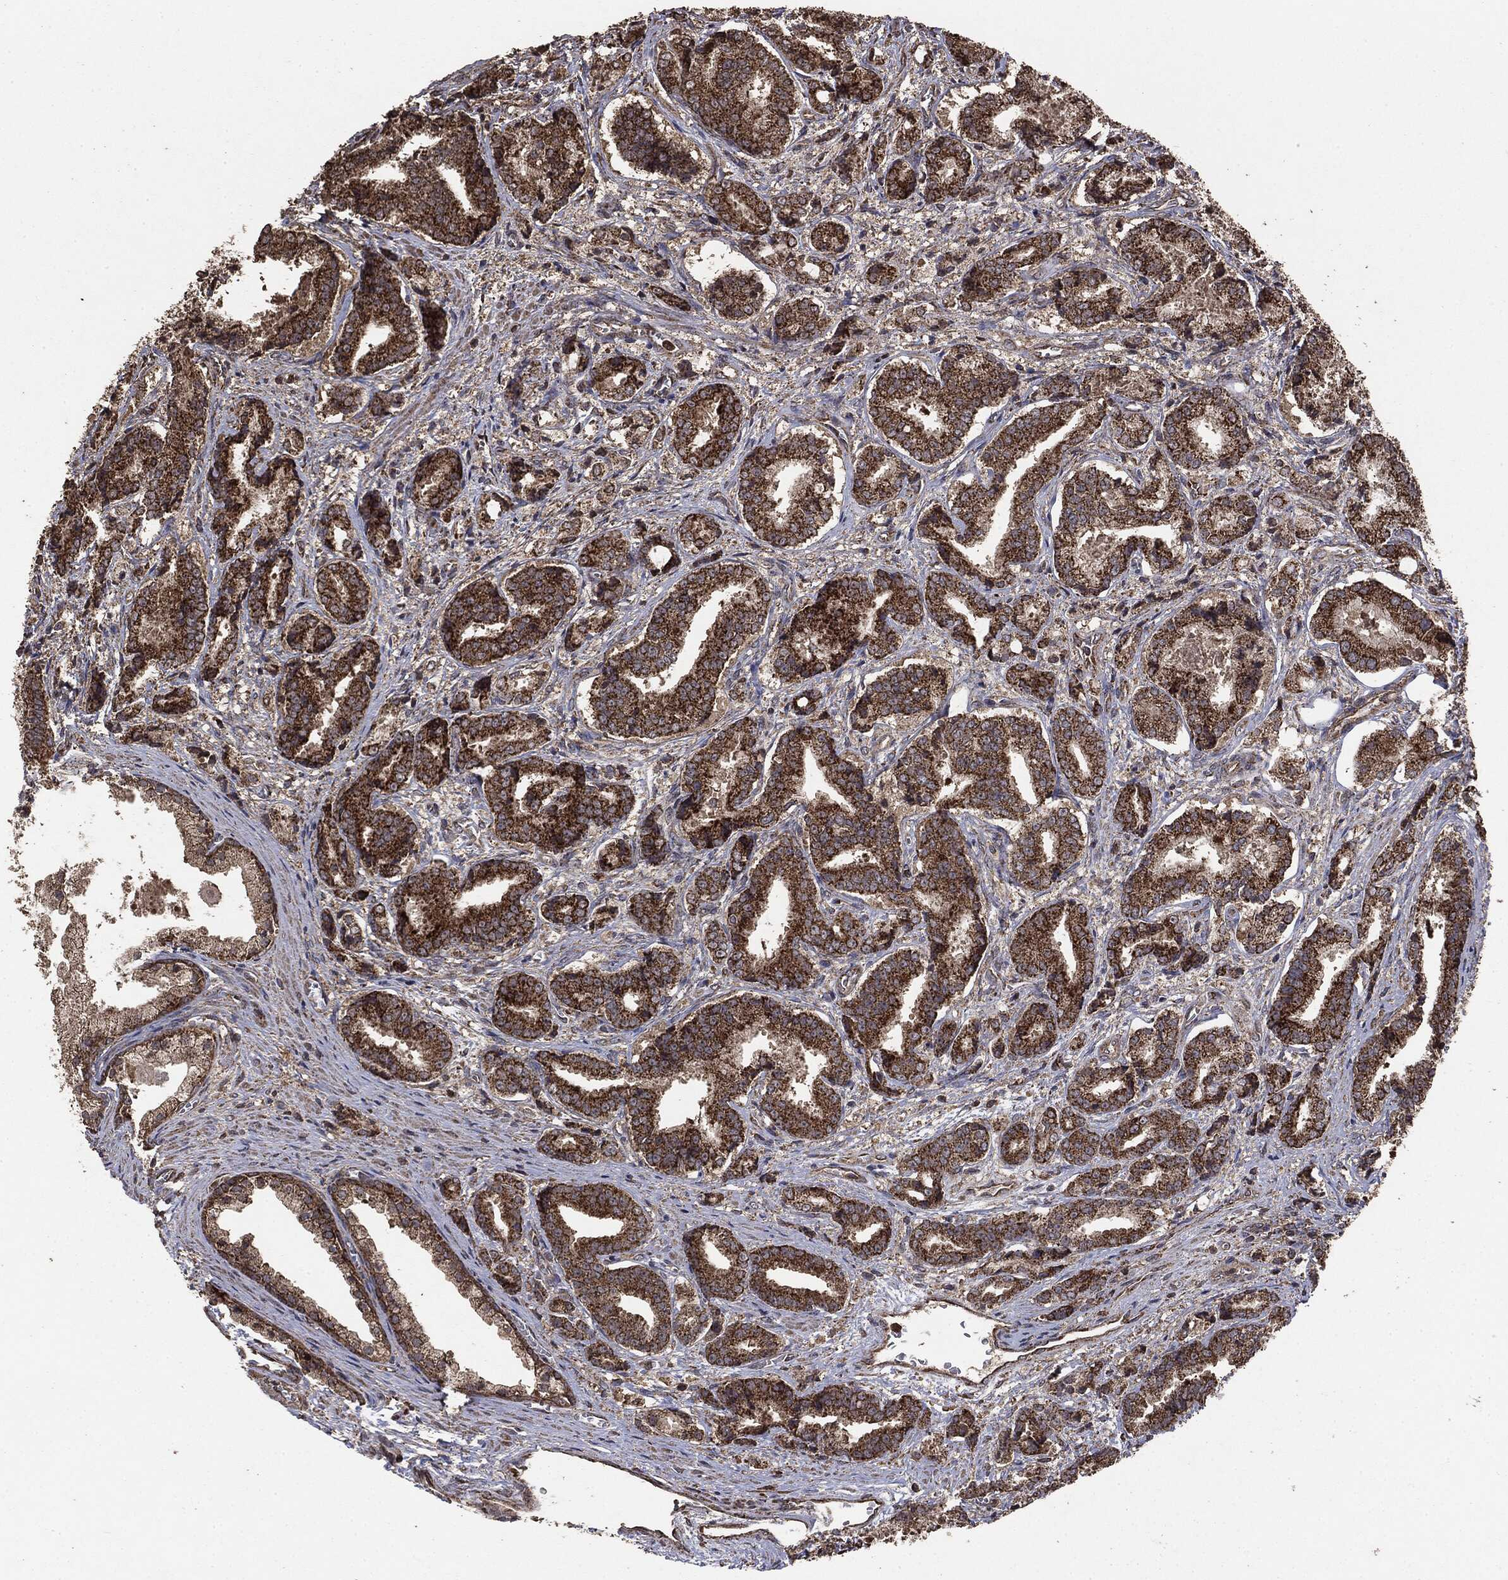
{"staining": {"intensity": "strong", "quantity": ">75%", "location": "cytoplasmic/membranous"}, "tissue": "prostate cancer", "cell_type": "Tumor cells", "image_type": "cancer", "snomed": [{"axis": "morphology", "description": "Adenocarcinoma, High grade"}, {"axis": "topography", "description": "Prostate and seminal vesicle, NOS"}], "caption": "About >75% of tumor cells in prostate cancer (high-grade adenocarcinoma) demonstrate strong cytoplasmic/membranous protein staining as visualized by brown immunohistochemical staining.", "gene": "MTOR", "patient": {"sex": "male", "age": 61}}